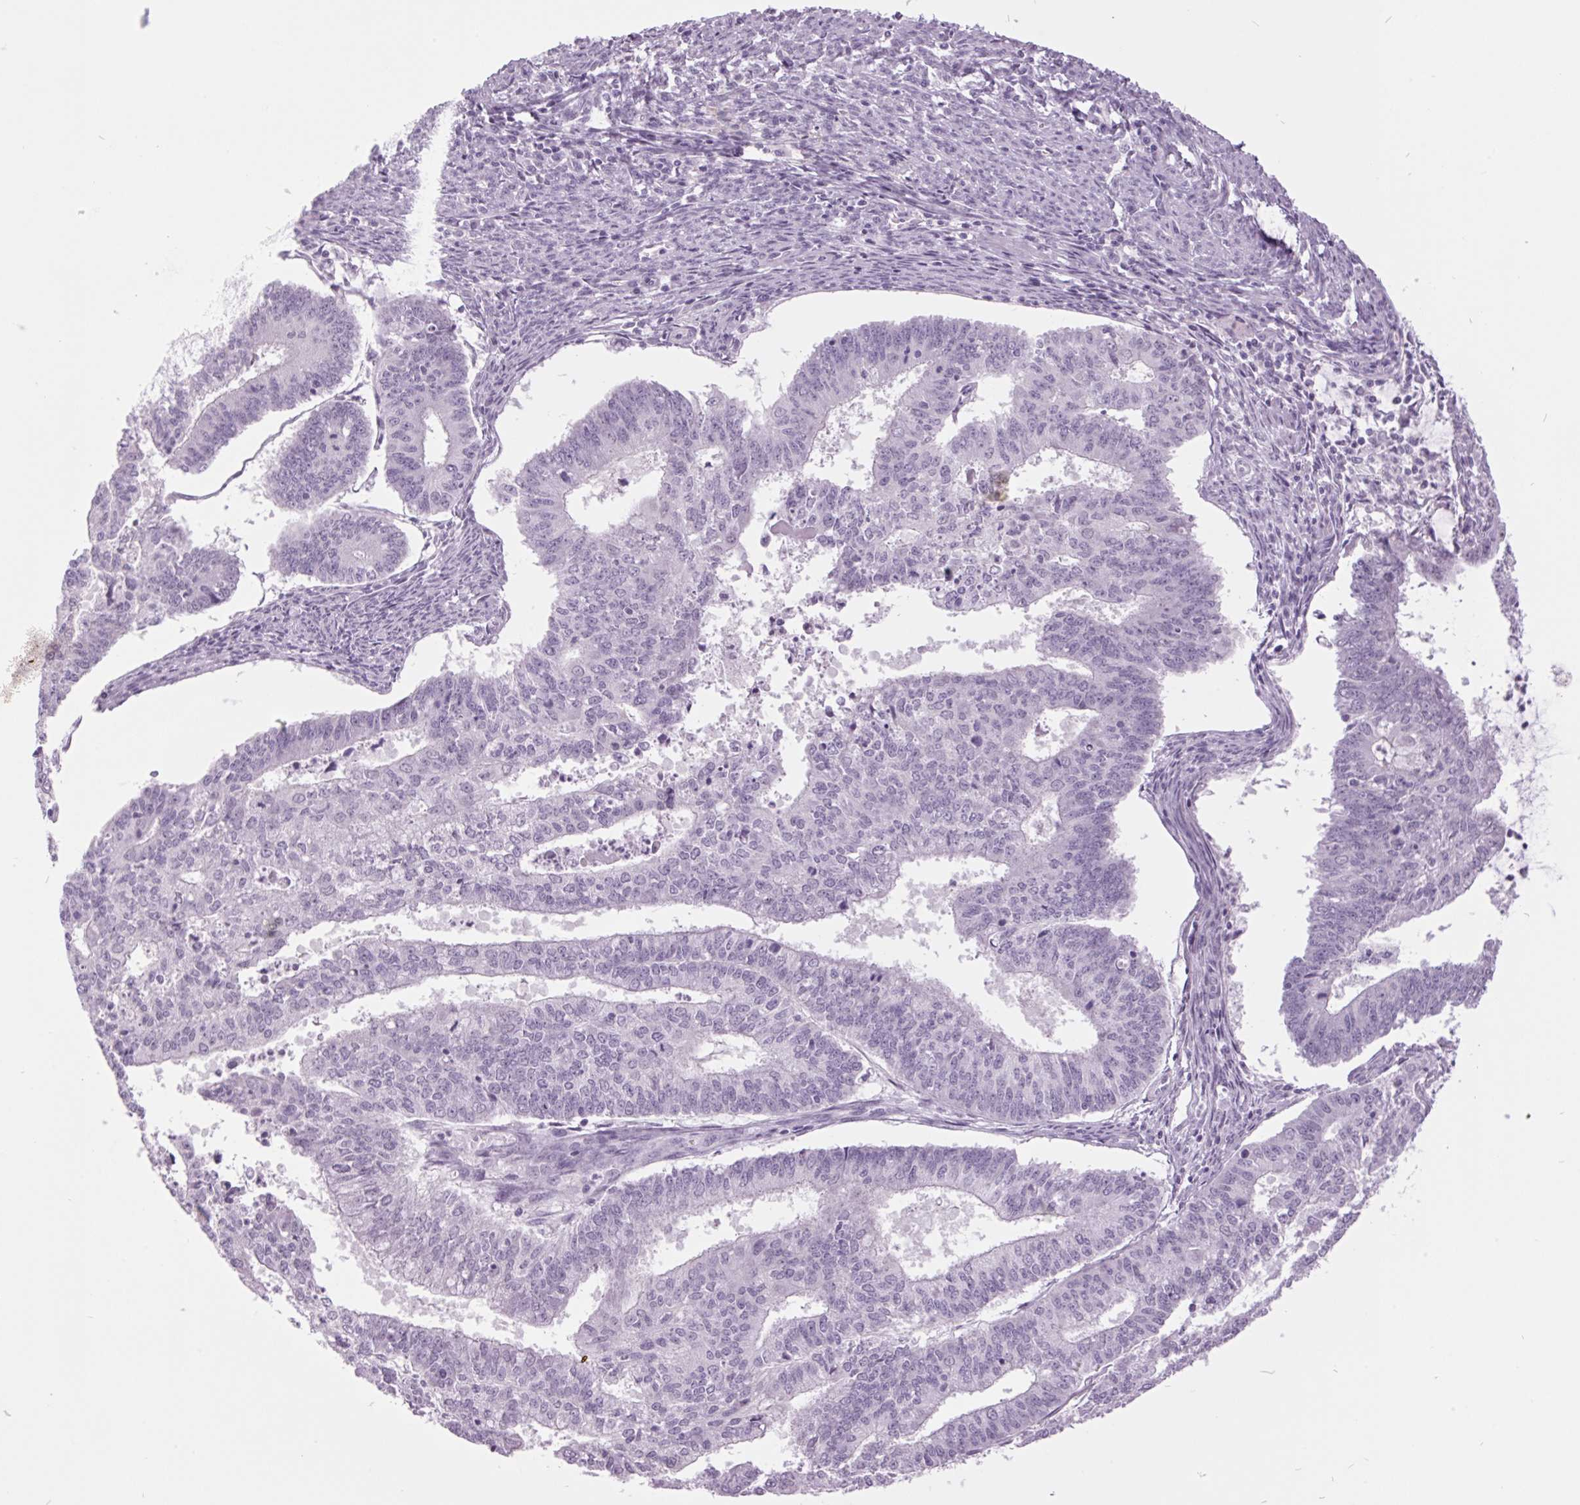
{"staining": {"intensity": "negative", "quantity": "none", "location": "none"}, "tissue": "endometrial cancer", "cell_type": "Tumor cells", "image_type": "cancer", "snomed": [{"axis": "morphology", "description": "Adenocarcinoma, NOS"}, {"axis": "topography", "description": "Endometrium"}], "caption": "Immunohistochemistry (IHC) photomicrograph of neoplastic tissue: human endometrial cancer stained with DAB (3,3'-diaminobenzidine) demonstrates no significant protein expression in tumor cells.", "gene": "ODAD2", "patient": {"sex": "female", "age": 61}}